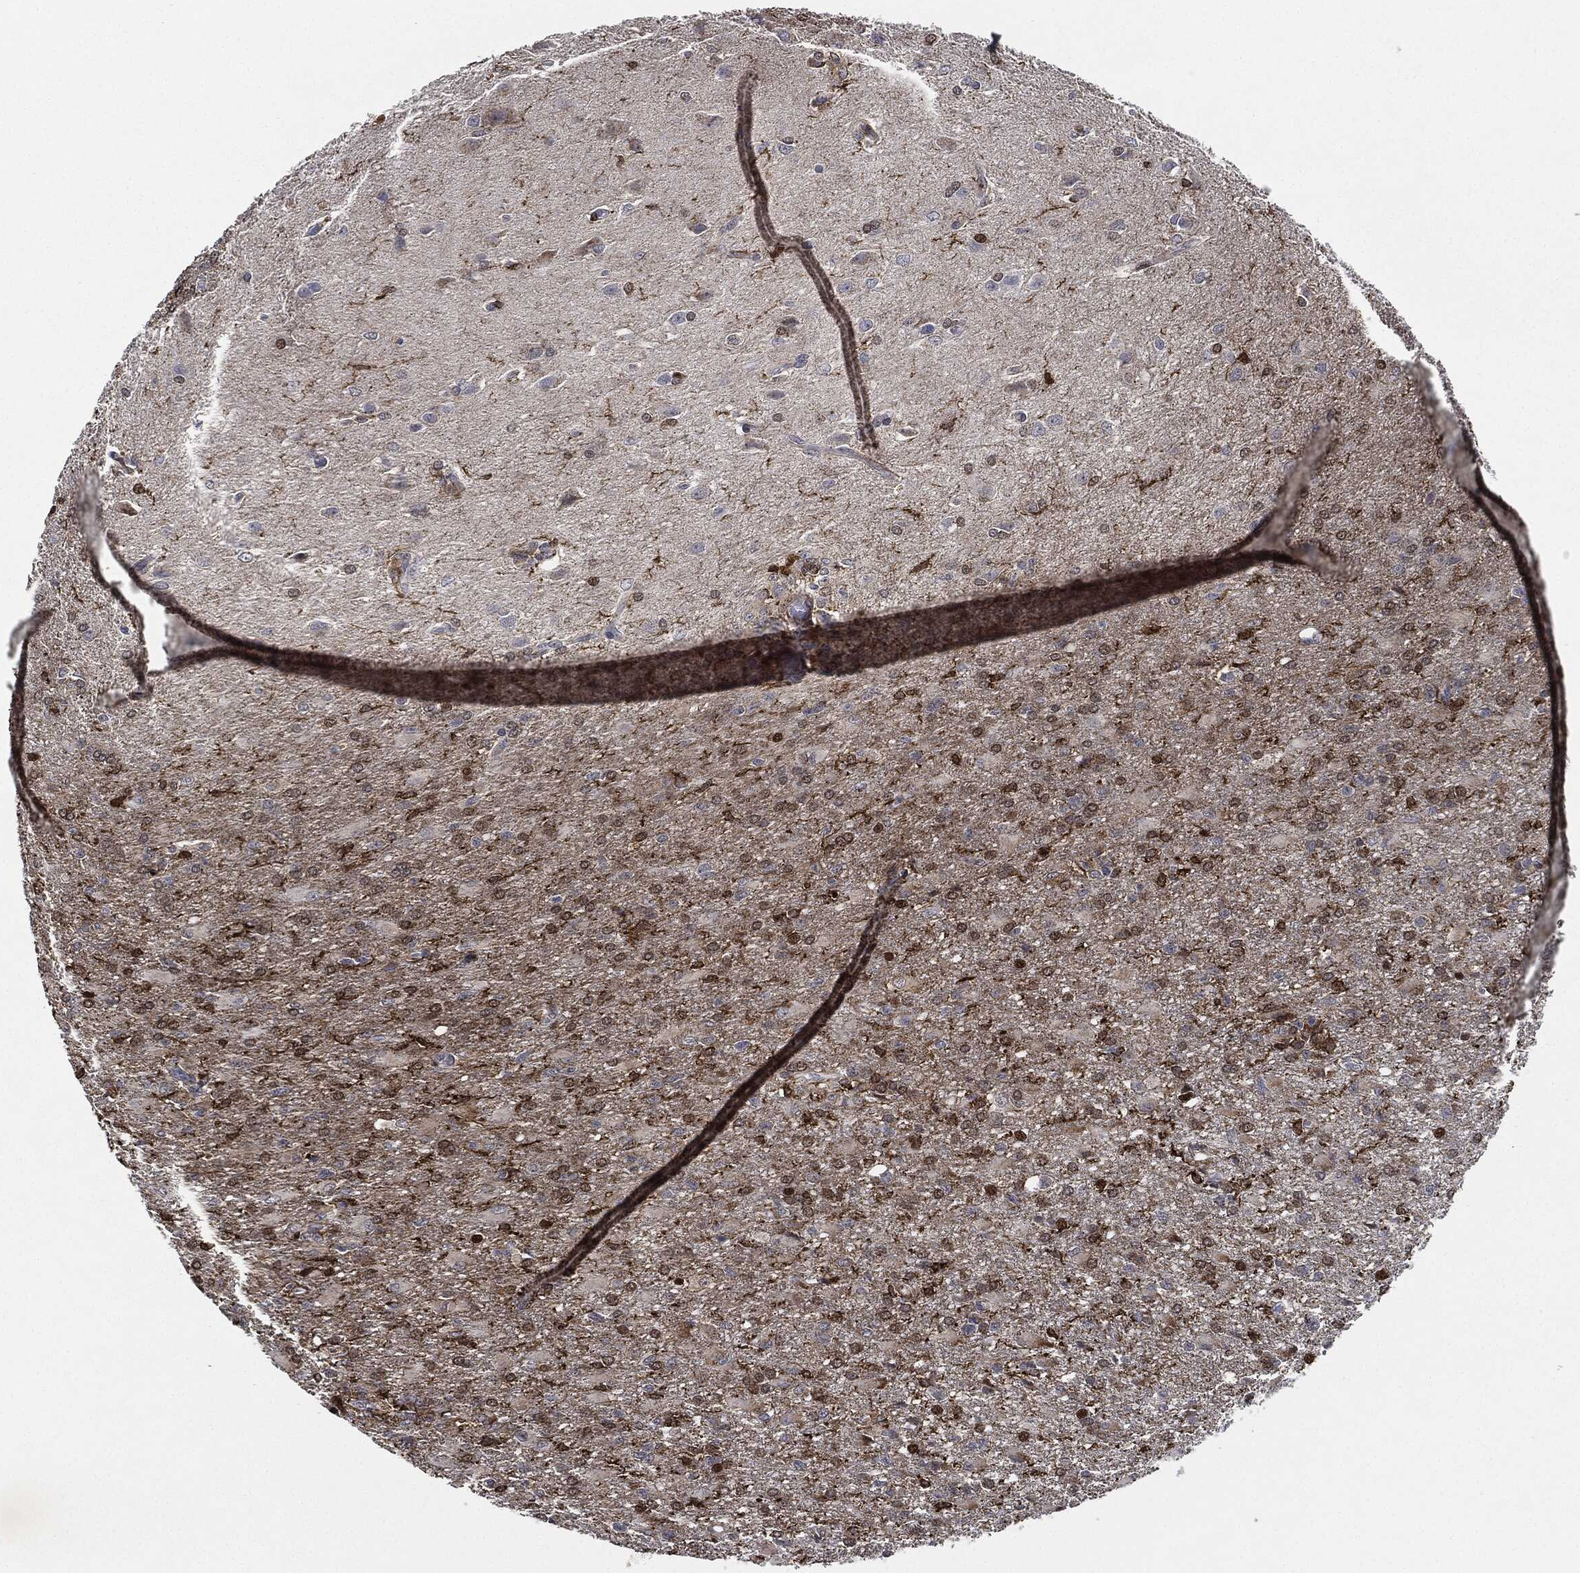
{"staining": {"intensity": "moderate", "quantity": "<25%", "location": "nuclear"}, "tissue": "glioma", "cell_type": "Tumor cells", "image_type": "cancer", "snomed": [{"axis": "morphology", "description": "Glioma, malignant, High grade"}, {"axis": "topography", "description": "Brain"}], "caption": "Glioma stained with a protein marker displays moderate staining in tumor cells.", "gene": "NANOS3", "patient": {"sex": "male", "age": 68}}